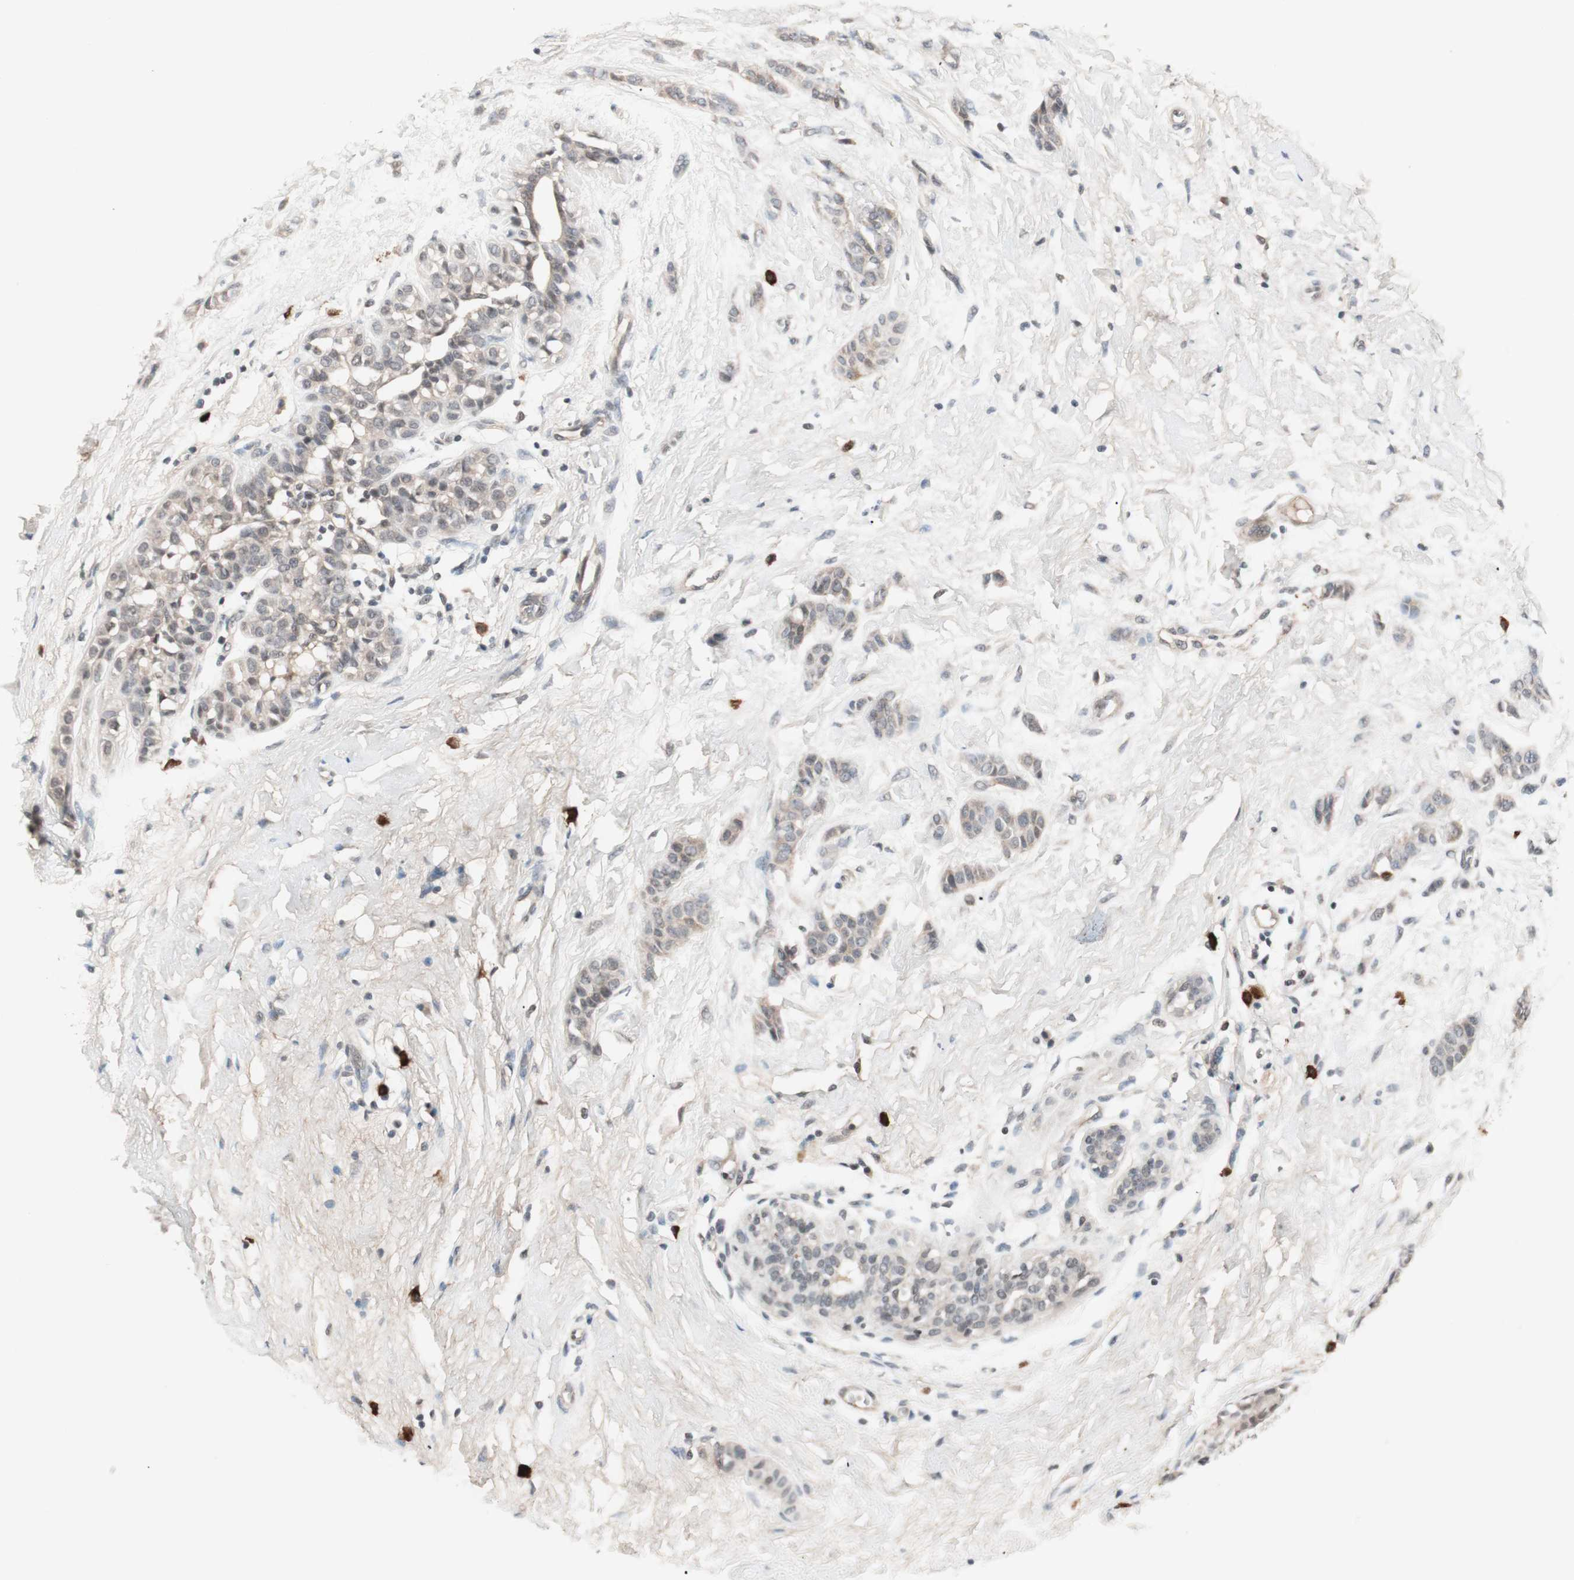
{"staining": {"intensity": "weak", "quantity": "25%-75%", "location": "cytoplasmic/membranous"}, "tissue": "breast cancer", "cell_type": "Tumor cells", "image_type": "cancer", "snomed": [{"axis": "morphology", "description": "Lobular carcinoma, in situ"}, {"axis": "morphology", "description": "Lobular carcinoma"}, {"axis": "topography", "description": "Breast"}], "caption": "This micrograph displays breast cancer stained with IHC to label a protein in brown. The cytoplasmic/membranous of tumor cells show weak positivity for the protein. Nuclei are counter-stained blue.", "gene": "NFRKB", "patient": {"sex": "female", "age": 41}}